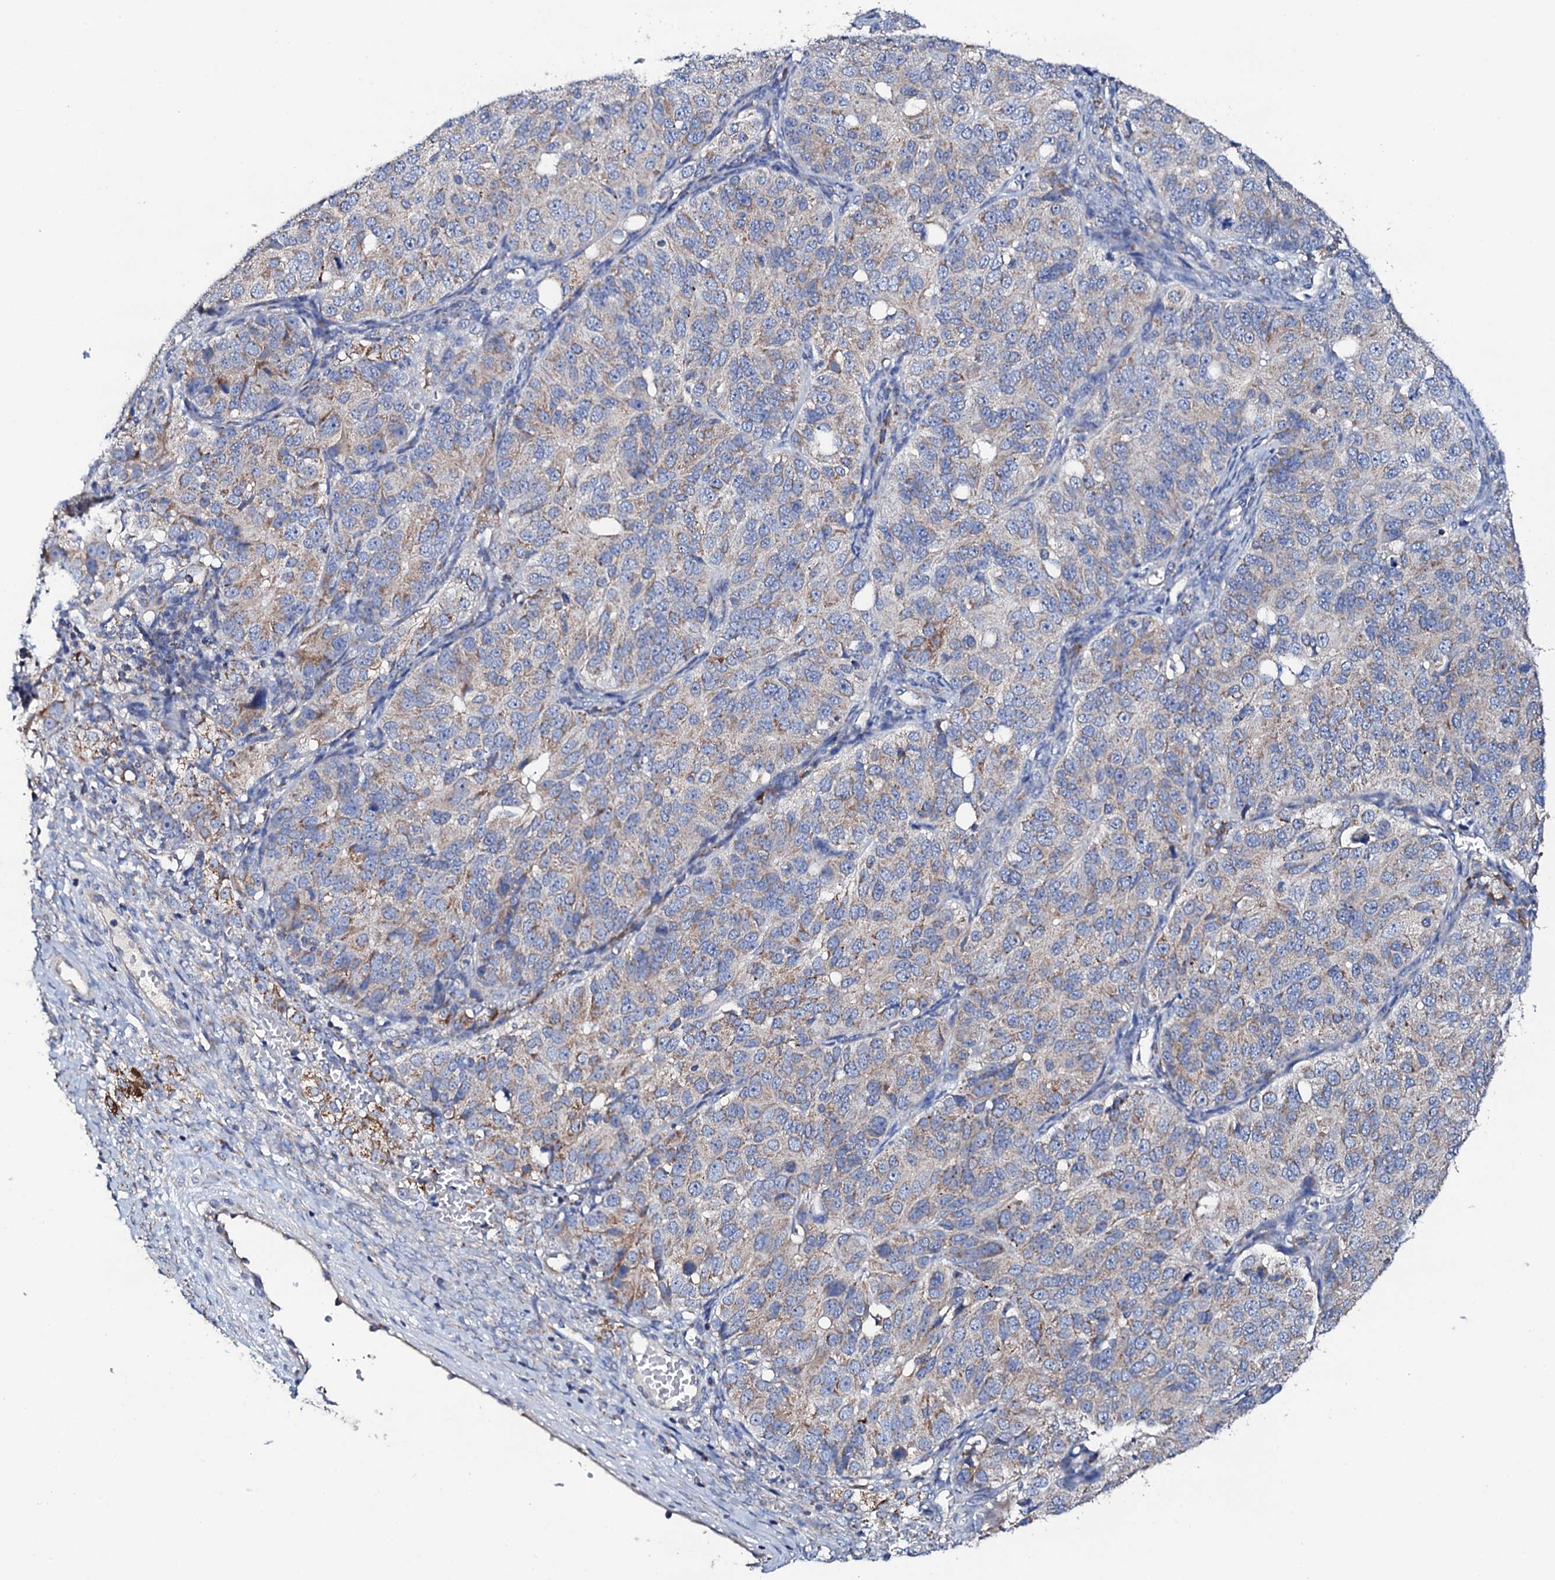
{"staining": {"intensity": "moderate", "quantity": "<25%", "location": "cytoplasmic/membranous"}, "tissue": "ovarian cancer", "cell_type": "Tumor cells", "image_type": "cancer", "snomed": [{"axis": "morphology", "description": "Carcinoma, endometroid"}, {"axis": "topography", "description": "Ovary"}], "caption": "Human ovarian cancer (endometroid carcinoma) stained with a brown dye exhibits moderate cytoplasmic/membranous positive expression in approximately <25% of tumor cells.", "gene": "TCAF2", "patient": {"sex": "female", "age": 51}}